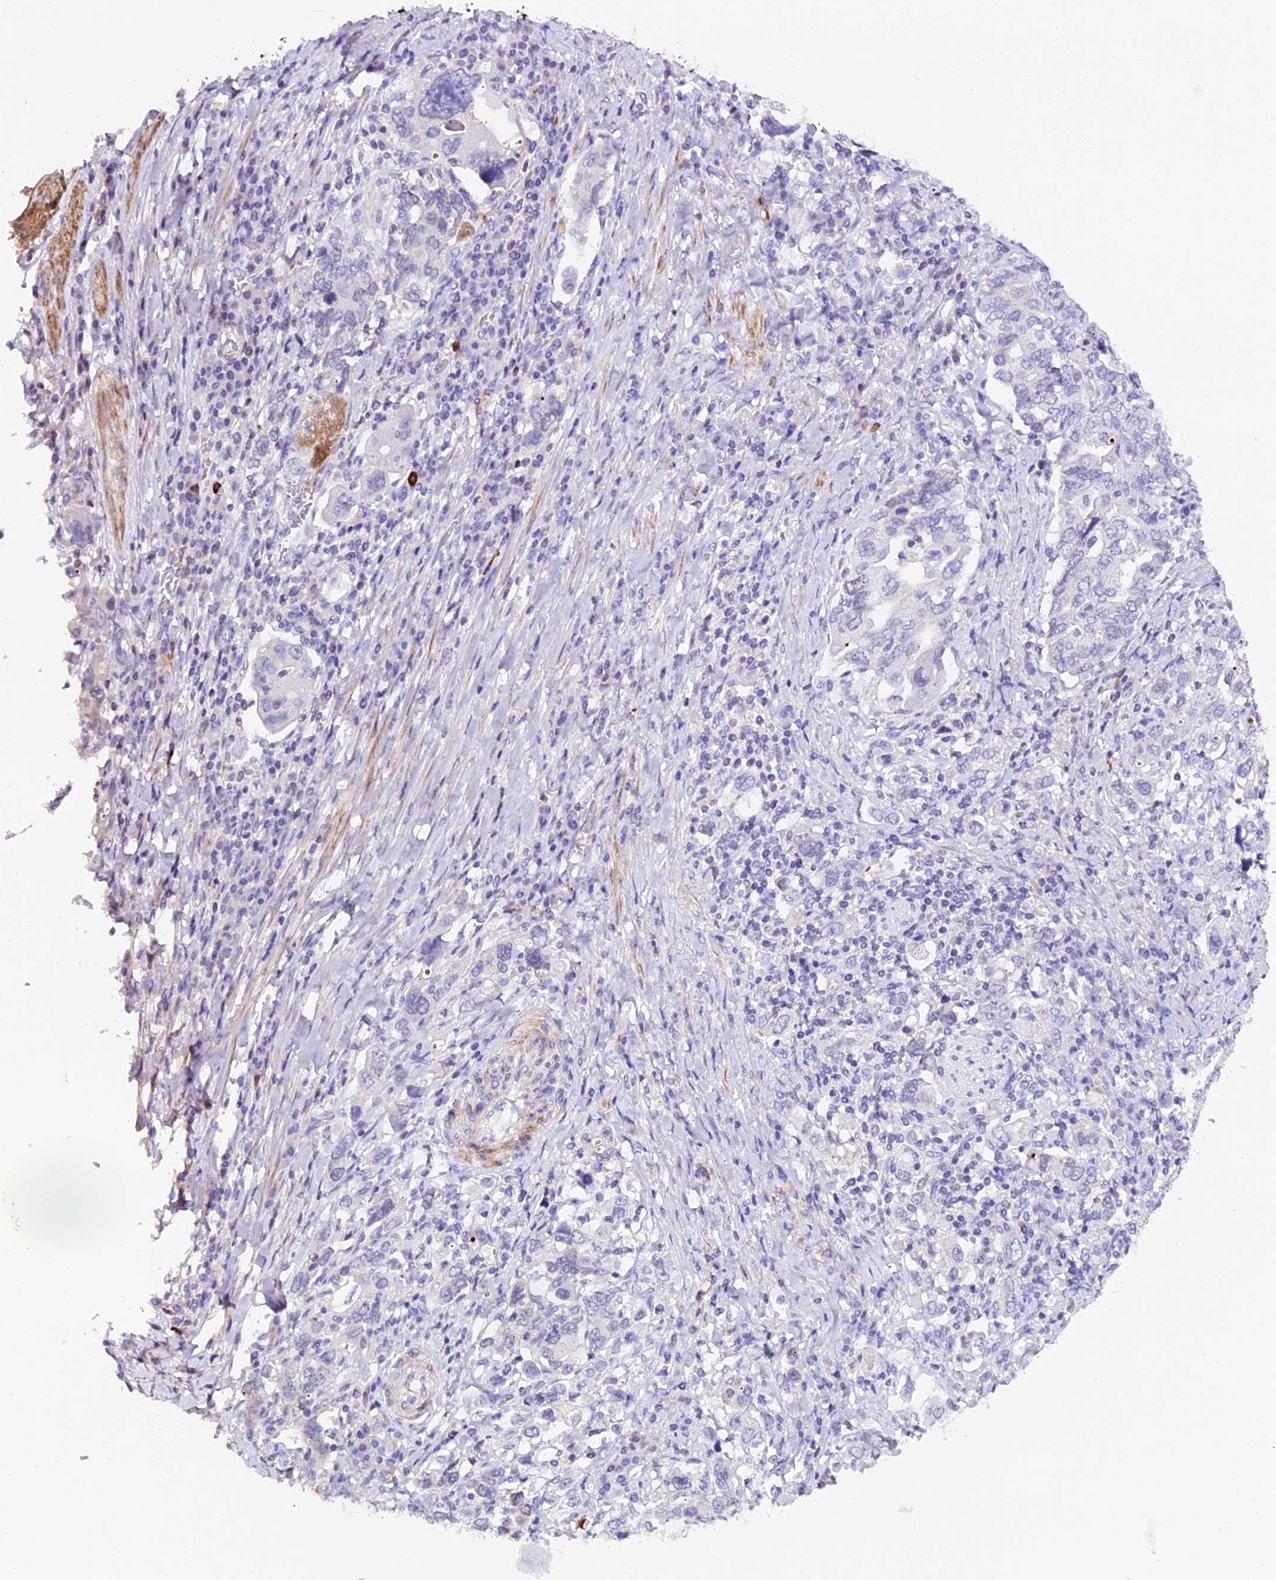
{"staining": {"intensity": "negative", "quantity": "none", "location": "none"}, "tissue": "stomach cancer", "cell_type": "Tumor cells", "image_type": "cancer", "snomed": [{"axis": "morphology", "description": "Adenocarcinoma, NOS"}, {"axis": "topography", "description": "Stomach, upper"}, {"axis": "topography", "description": "Stomach"}], "caption": "An immunohistochemistry (IHC) micrograph of stomach cancer (adenocarcinoma) is shown. There is no staining in tumor cells of stomach cancer (adenocarcinoma). Brightfield microscopy of IHC stained with DAB (3,3'-diaminobenzidine) (brown) and hematoxylin (blue), captured at high magnification.", "gene": "MEX3B", "patient": {"sex": "male", "age": 62}}